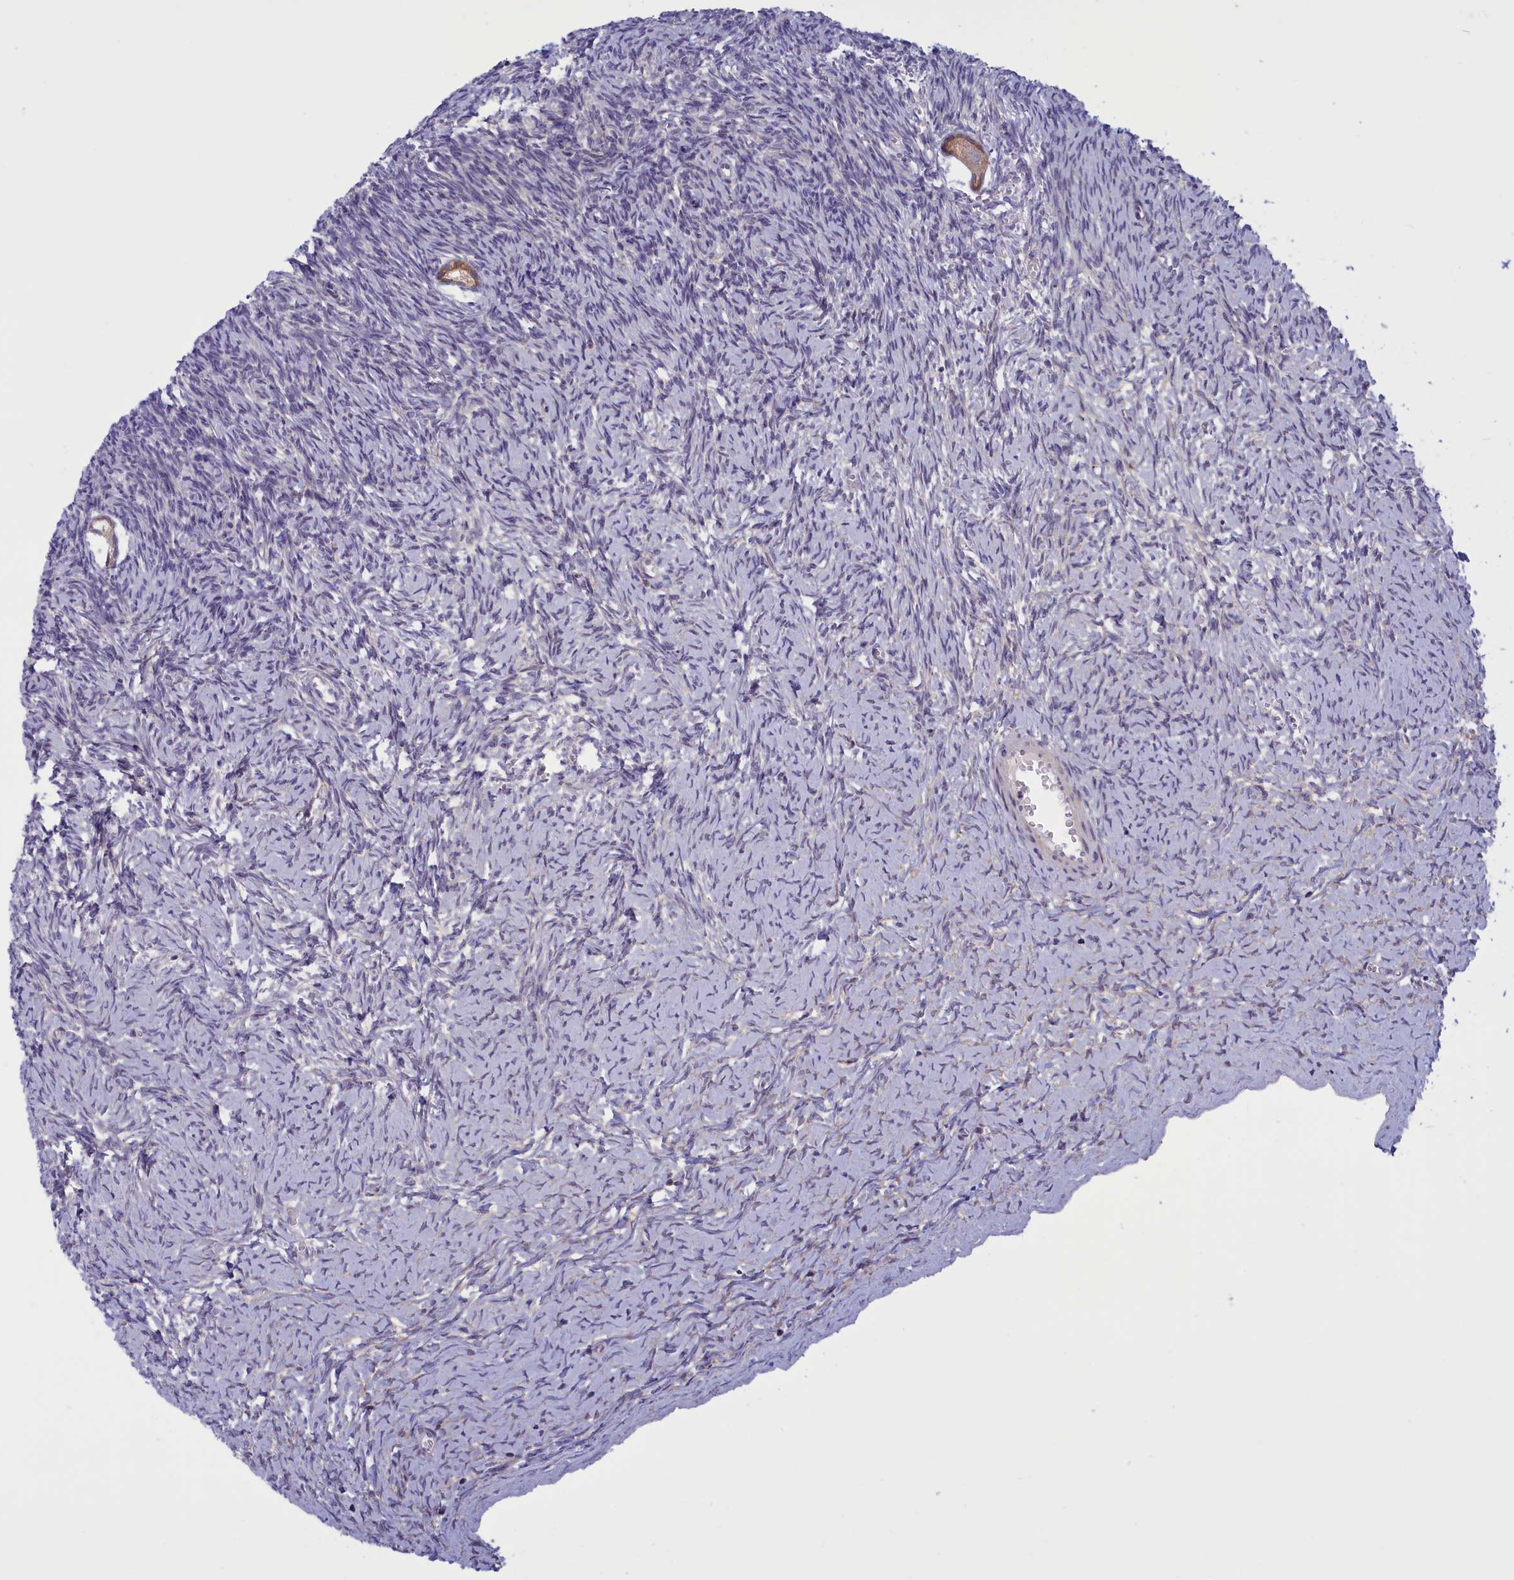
{"staining": {"intensity": "moderate", "quantity": ">75%", "location": "cytoplasmic/membranous"}, "tissue": "ovary", "cell_type": "Follicle cells", "image_type": "normal", "snomed": [{"axis": "morphology", "description": "Normal tissue, NOS"}, {"axis": "topography", "description": "Ovary"}], "caption": "Follicle cells exhibit medium levels of moderate cytoplasmic/membranous positivity in about >75% of cells in unremarkable ovary.", "gene": "CORO2A", "patient": {"sex": "female", "age": 39}}